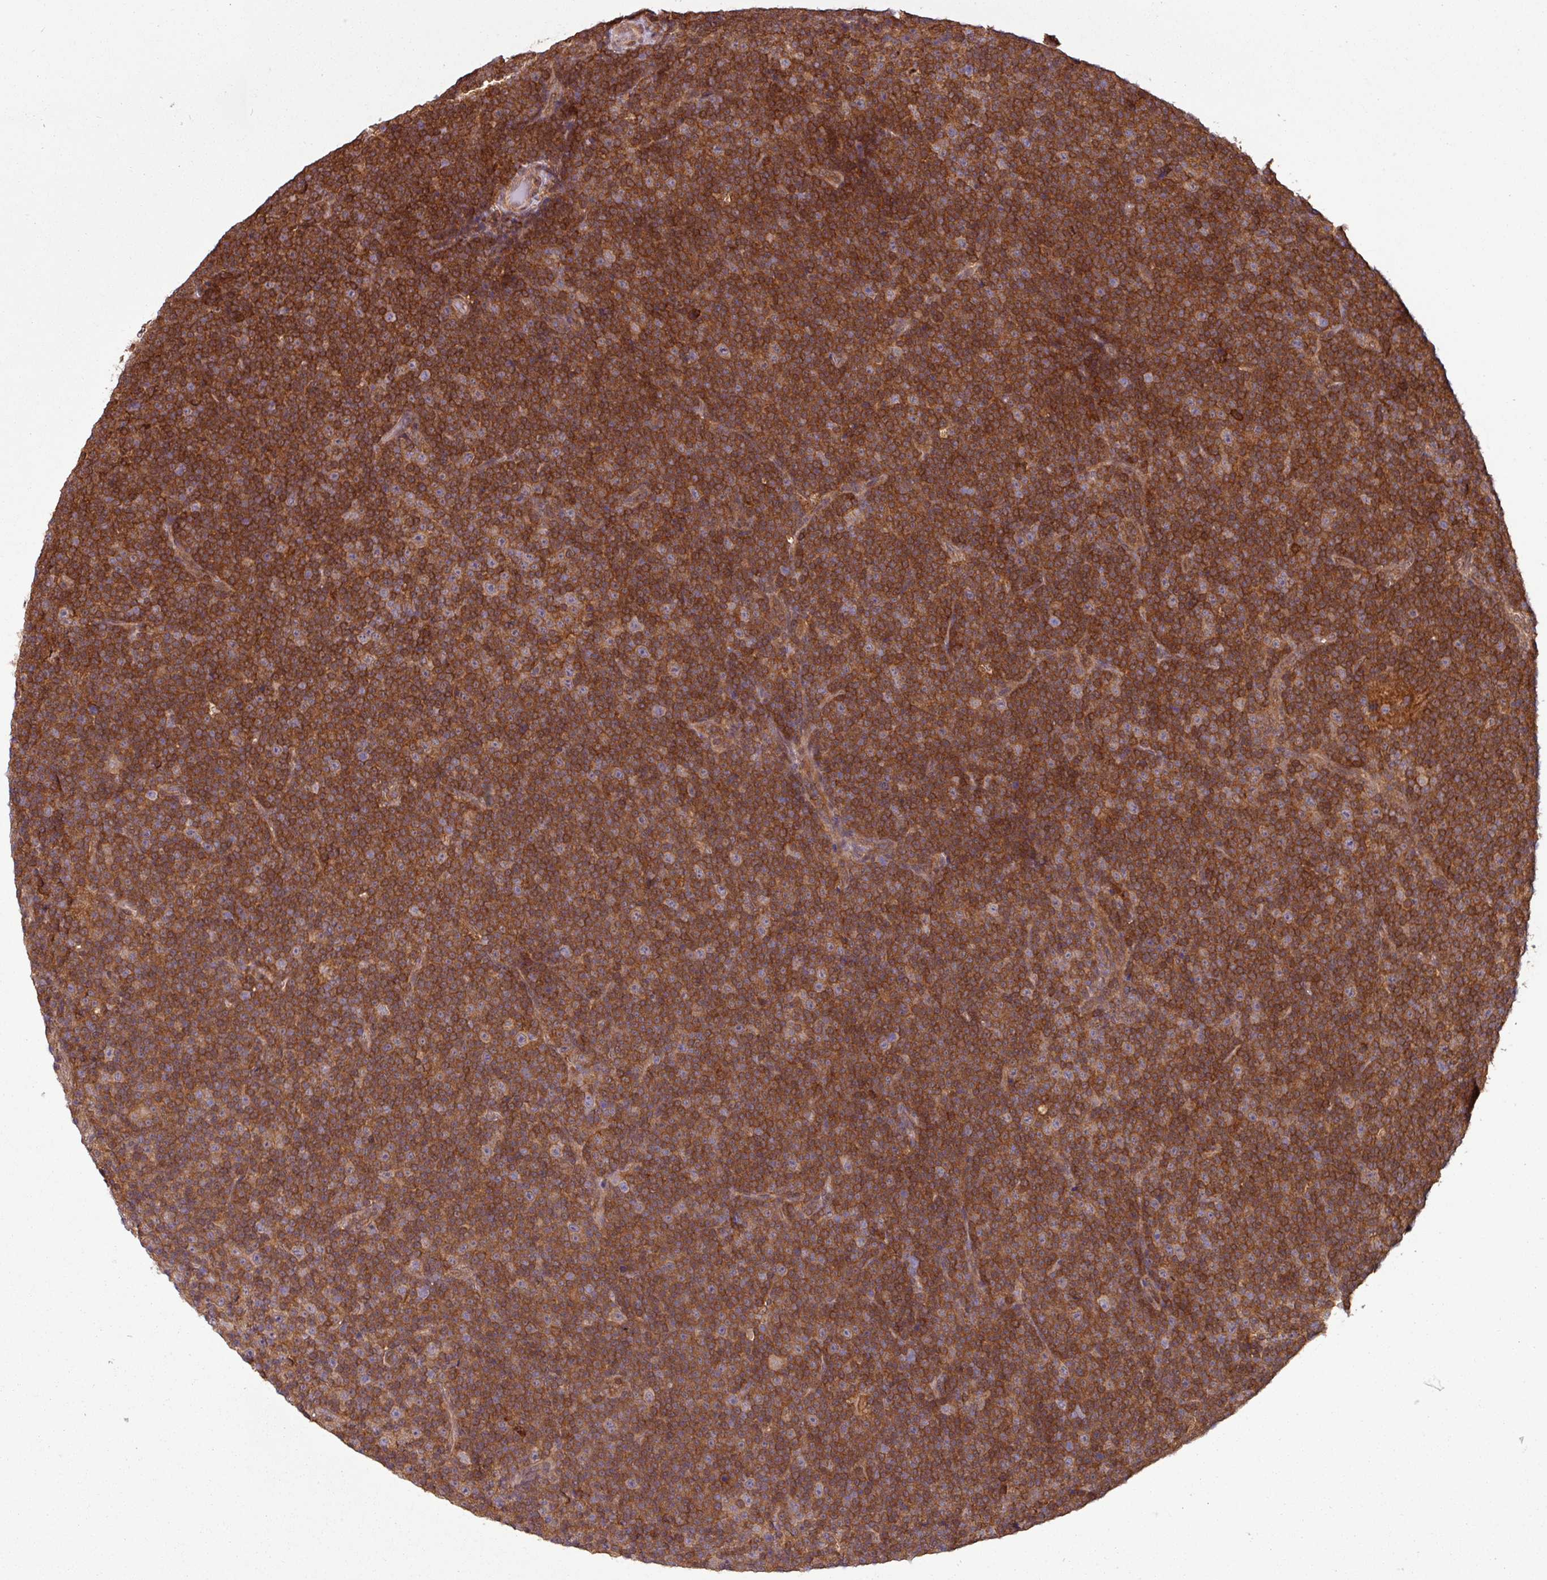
{"staining": {"intensity": "strong", "quantity": ">75%", "location": "cytoplasmic/membranous"}, "tissue": "lymphoma", "cell_type": "Tumor cells", "image_type": "cancer", "snomed": [{"axis": "morphology", "description": "Malignant lymphoma, non-Hodgkin's type, Low grade"}, {"axis": "topography", "description": "Lymph node"}], "caption": "Protein expression analysis of human lymphoma reveals strong cytoplasmic/membranous staining in about >75% of tumor cells.", "gene": "SH3BGRL", "patient": {"sex": "female", "age": 67}}